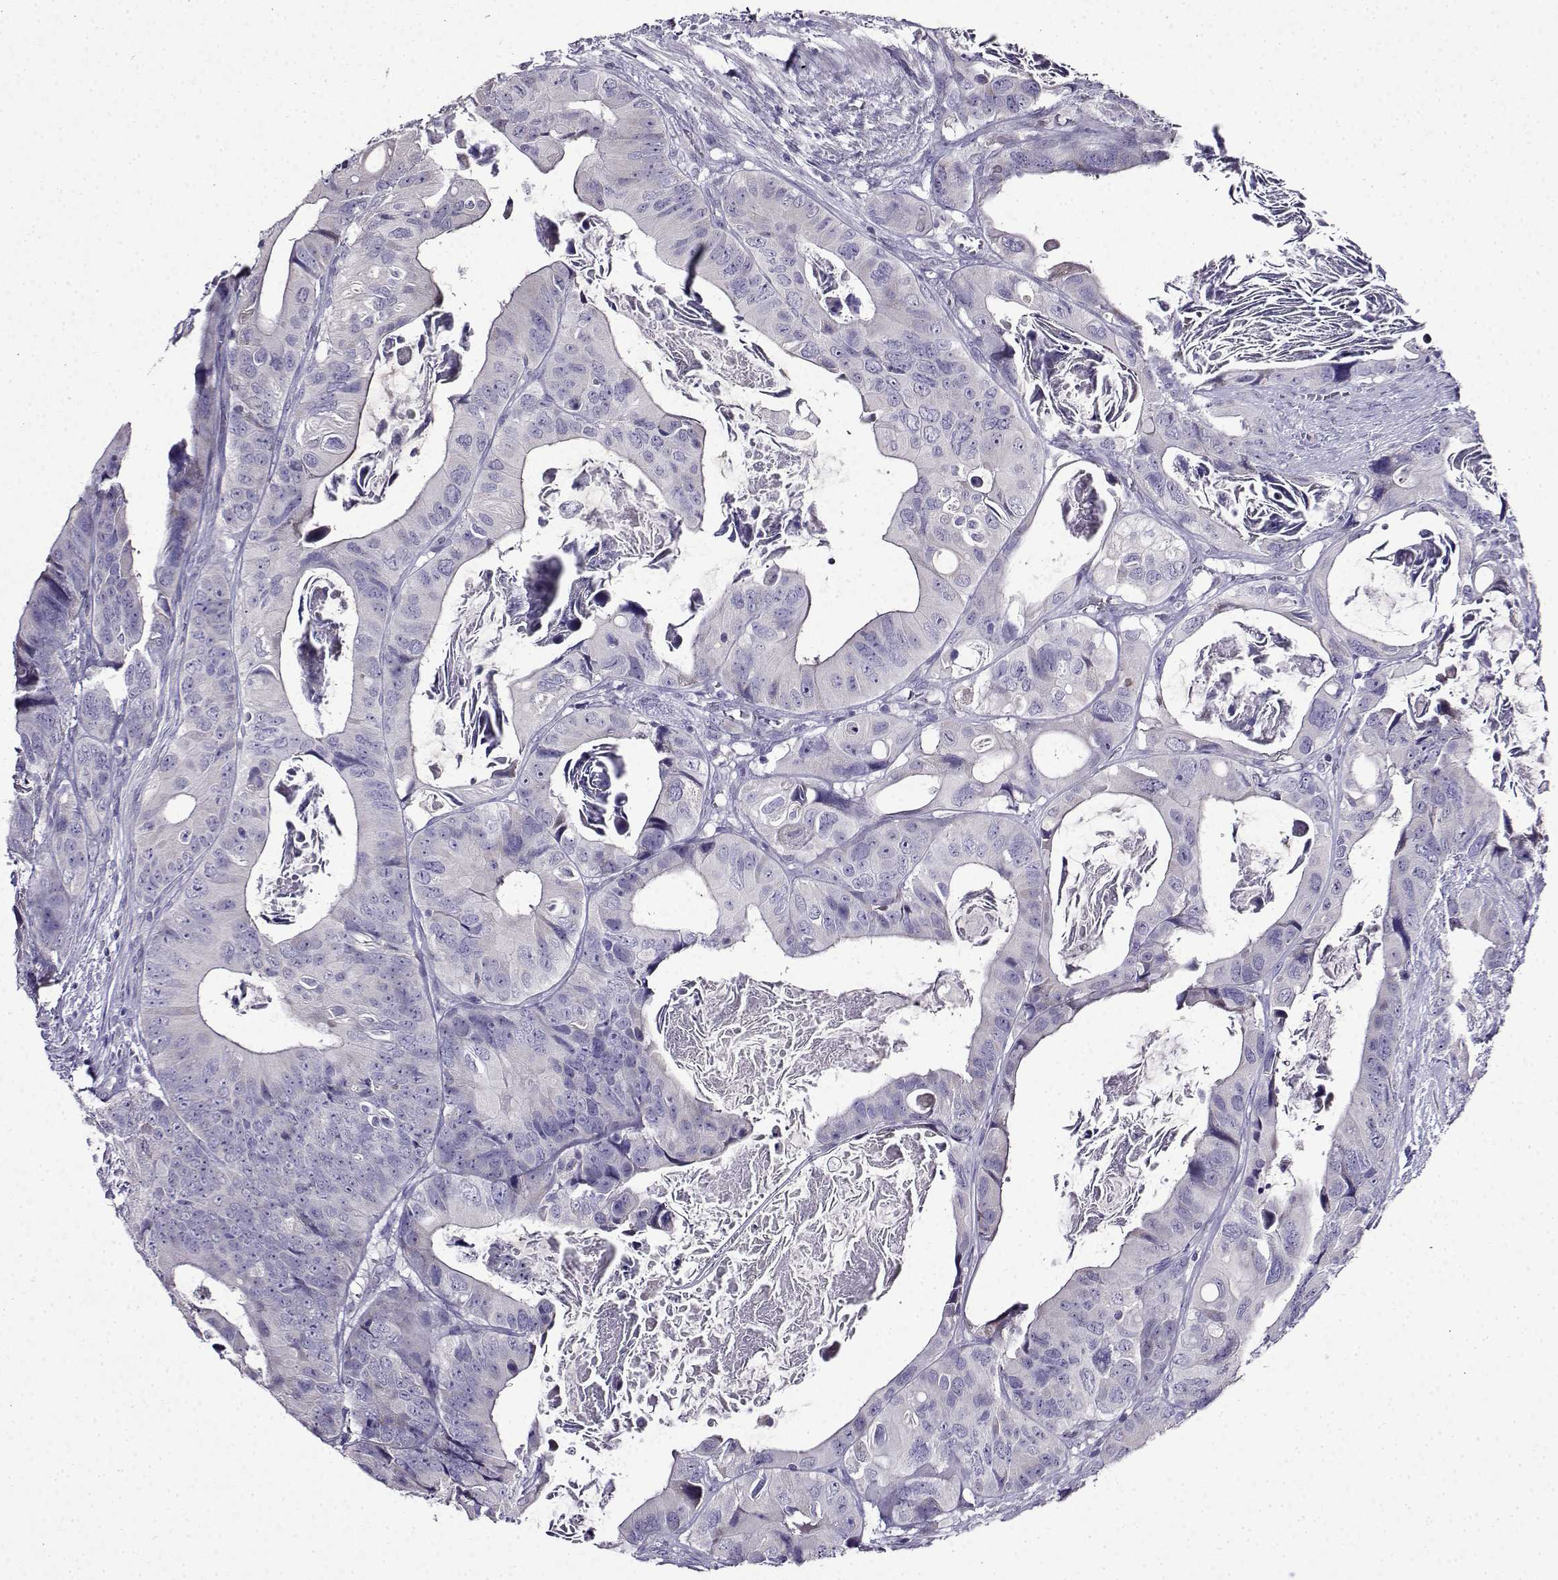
{"staining": {"intensity": "negative", "quantity": "none", "location": "none"}, "tissue": "colorectal cancer", "cell_type": "Tumor cells", "image_type": "cancer", "snomed": [{"axis": "morphology", "description": "Adenocarcinoma, NOS"}, {"axis": "topography", "description": "Rectum"}], "caption": "Immunohistochemistry histopathology image of colorectal adenocarcinoma stained for a protein (brown), which displays no positivity in tumor cells. (Brightfield microscopy of DAB immunohistochemistry at high magnification).", "gene": "TMEM266", "patient": {"sex": "male", "age": 64}}